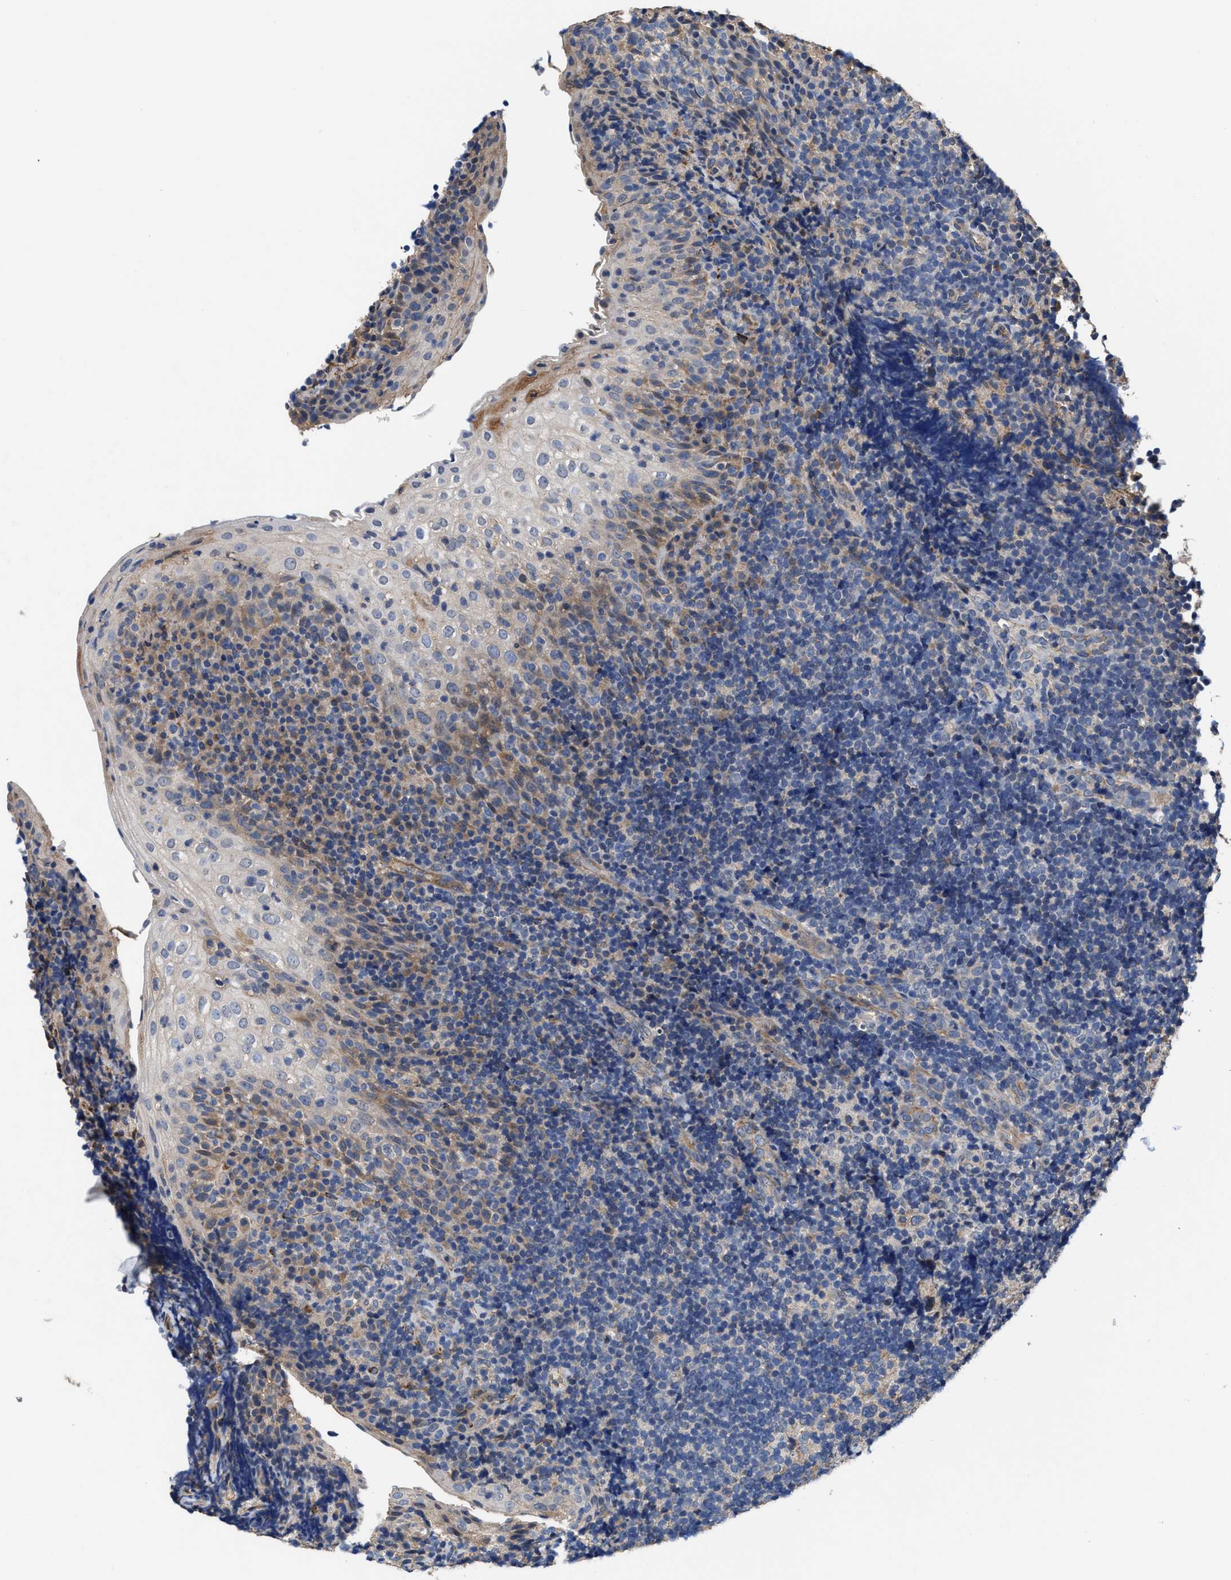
{"staining": {"intensity": "moderate", "quantity": "<25%", "location": "cytoplasmic/membranous"}, "tissue": "tonsil", "cell_type": "Germinal center cells", "image_type": "normal", "snomed": [{"axis": "morphology", "description": "Normal tissue, NOS"}, {"axis": "topography", "description": "Tonsil"}], "caption": "Immunohistochemical staining of unremarkable tonsil shows <25% levels of moderate cytoplasmic/membranous protein positivity in approximately <25% of germinal center cells. (IHC, brightfield microscopy, high magnification).", "gene": "IDNK", "patient": {"sex": "male", "age": 37}}